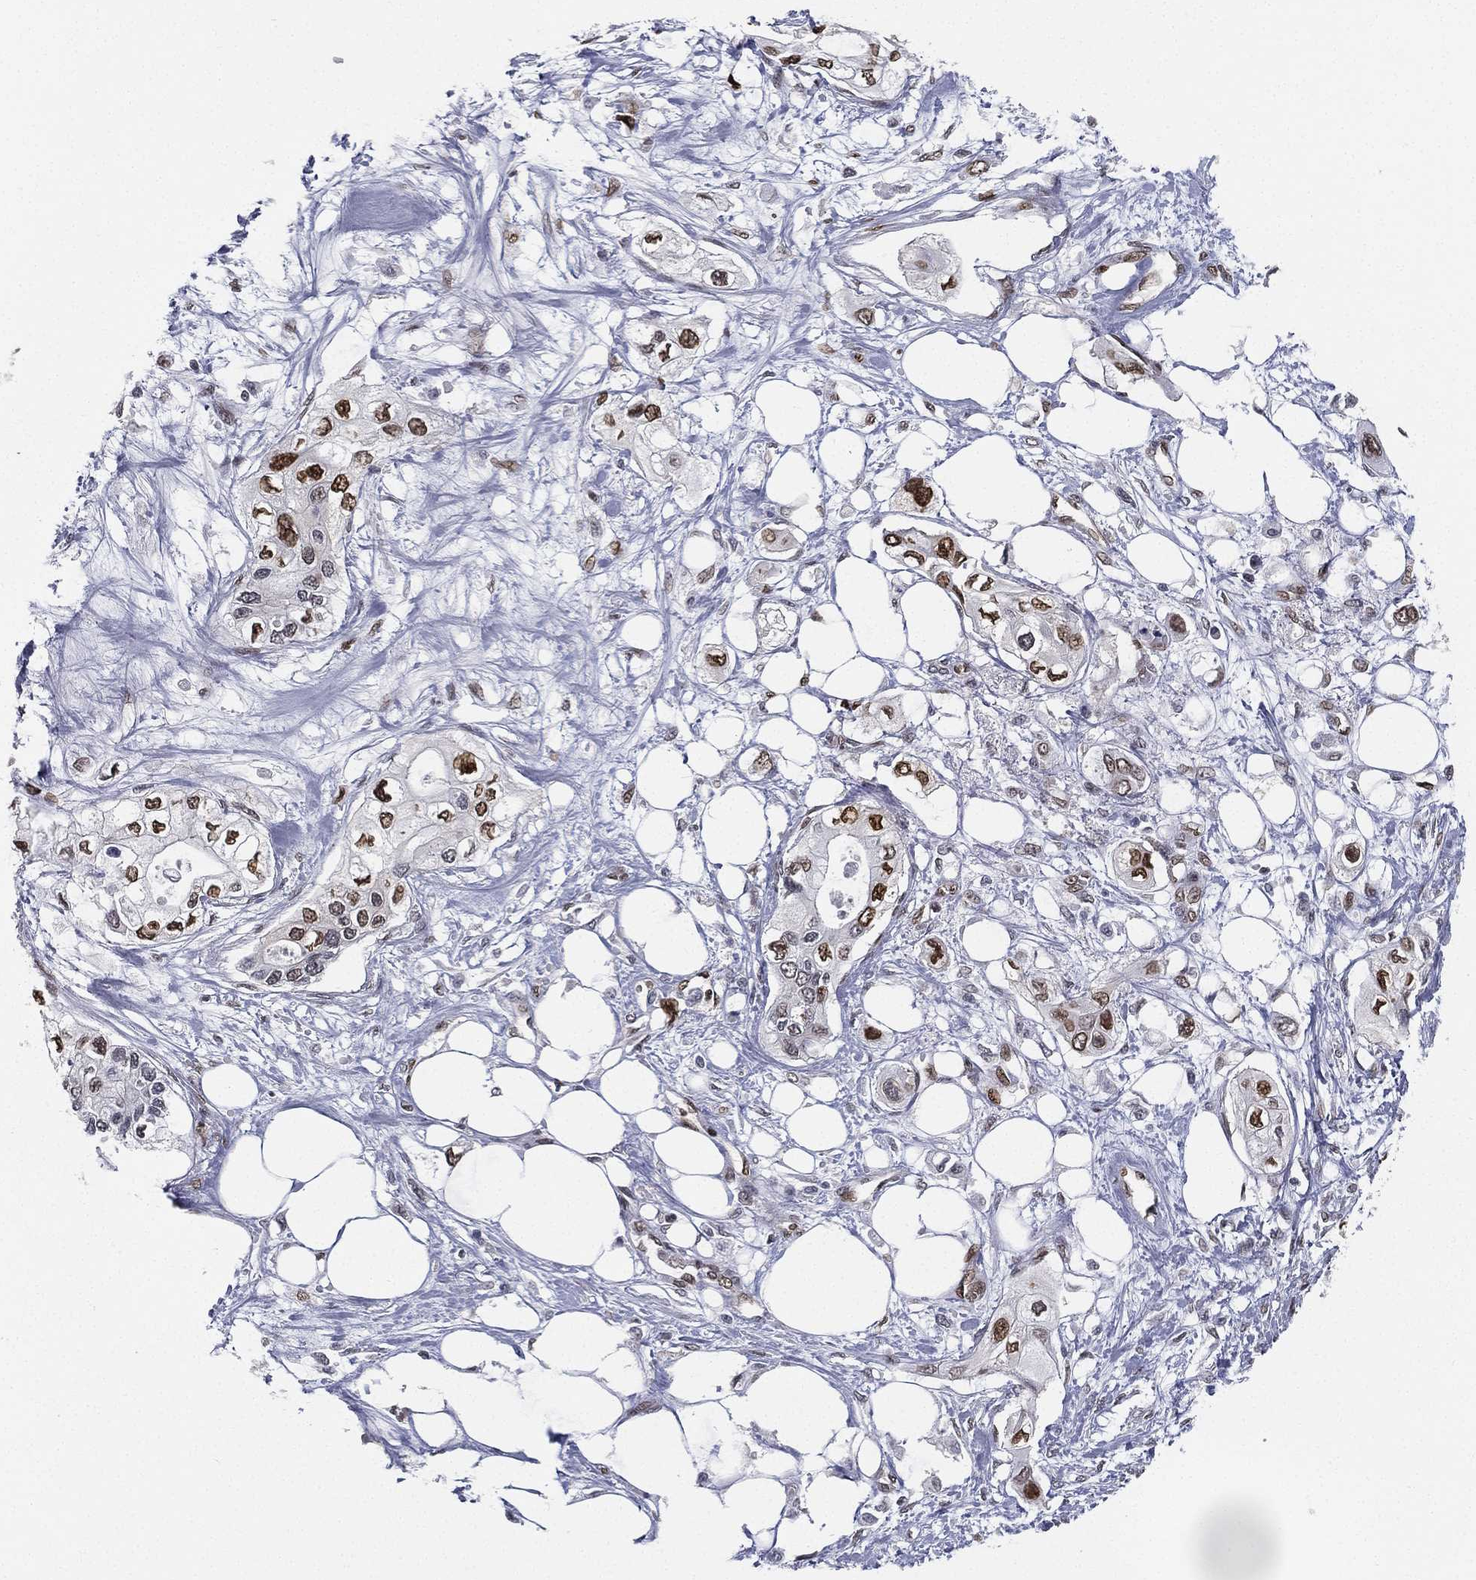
{"staining": {"intensity": "strong", "quantity": "25%-75%", "location": "nuclear"}, "tissue": "pancreatic cancer", "cell_type": "Tumor cells", "image_type": "cancer", "snomed": [{"axis": "morphology", "description": "Adenocarcinoma, NOS"}, {"axis": "topography", "description": "Pancreas"}], "caption": "Immunohistochemical staining of human adenocarcinoma (pancreatic) demonstrates high levels of strong nuclear expression in about 25%-75% of tumor cells.", "gene": "LMNB1", "patient": {"sex": "female", "age": 63}}